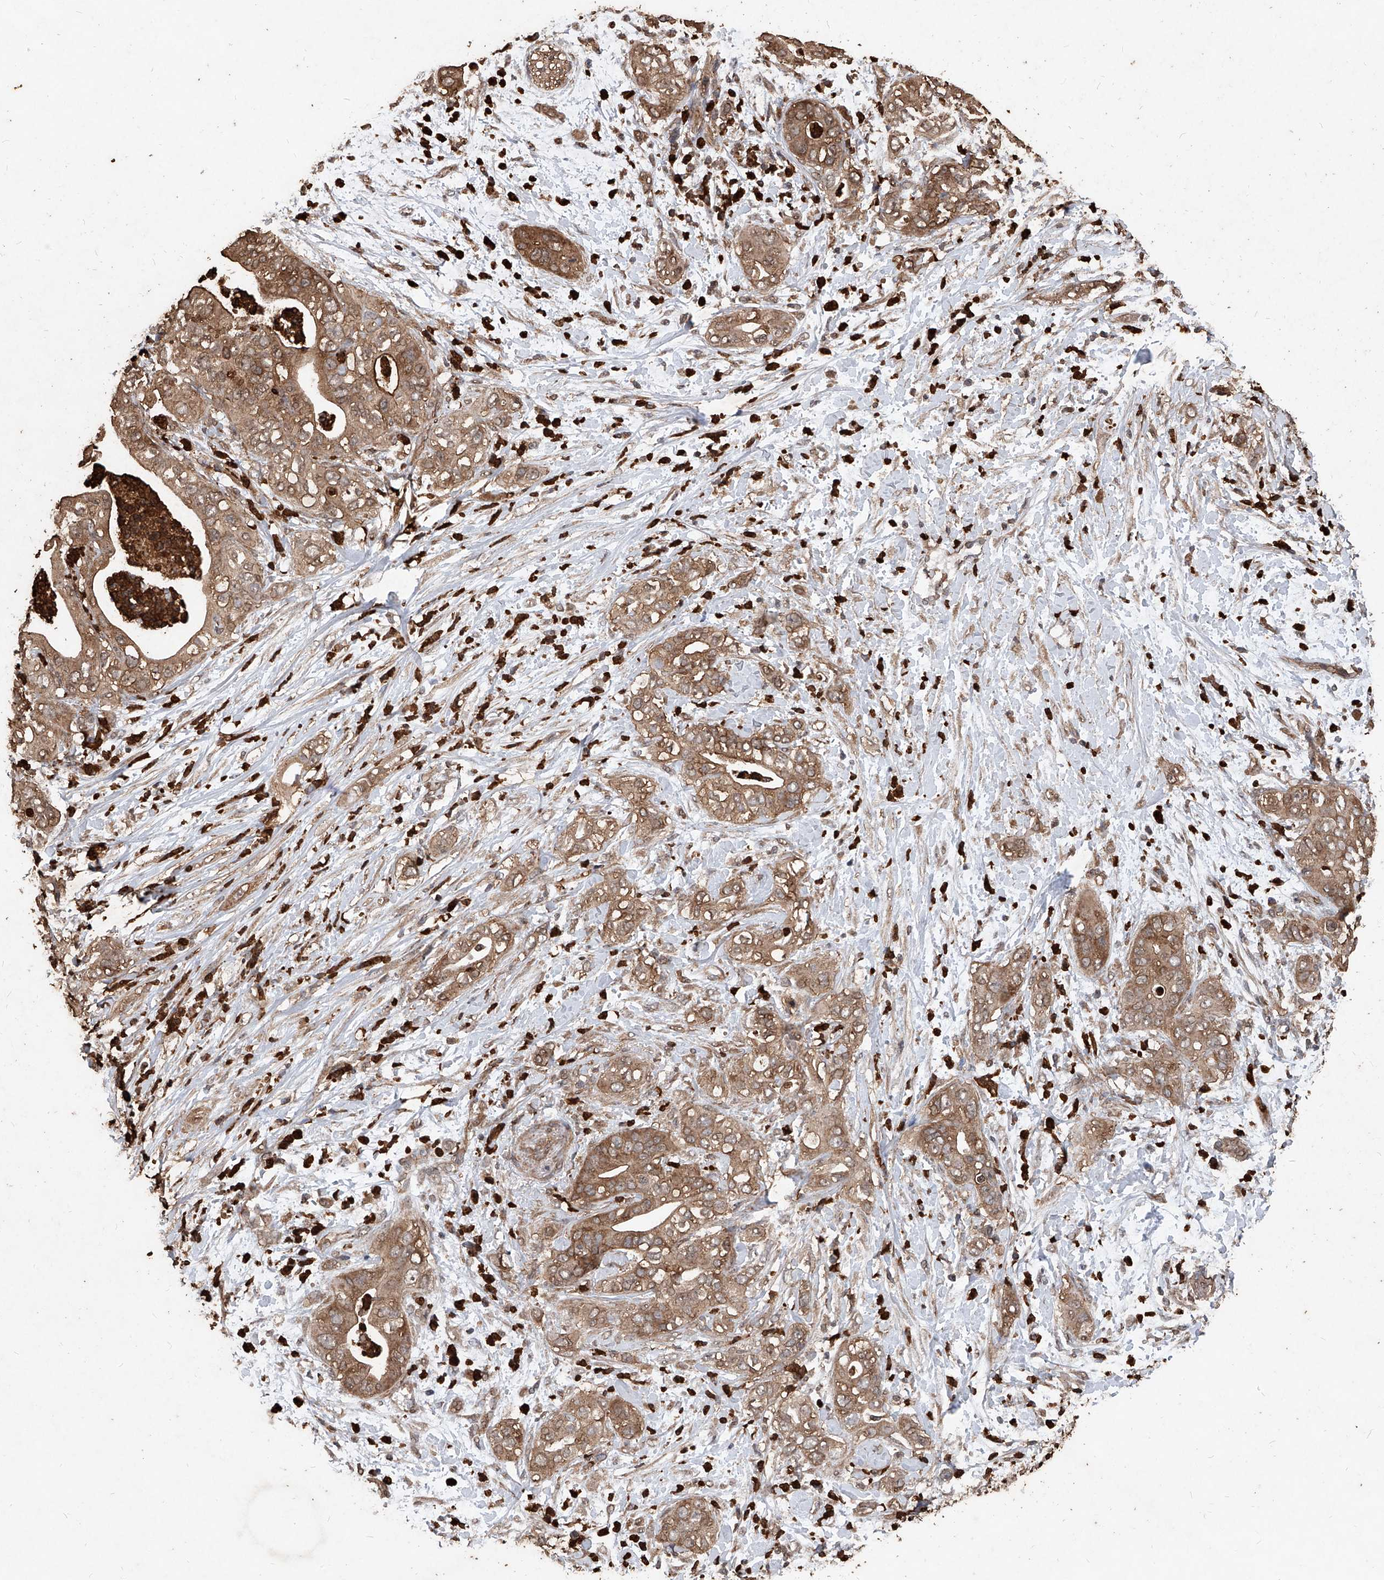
{"staining": {"intensity": "moderate", "quantity": ">75%", "location": "cytoplasmic/membranous"}, "tissue": "pancreatic cancer", "cell_type": "Tumor cells", "image_type": "cancer", "snomed": [{"axis": "morphology", "description": "Adenocarcinoma, NOS"}, {"axis": "topography", "description": "Pancreas"}], "caption": "Moderate cytoplasmic/membranous staining for a protein is appreciated in approximately >75% of tumor cells of pancreatic cancer (adenocarcinoma) using immunohistochemistry.", "gene": "UCP2", "patient": {"sex": "female", "age": 78}}